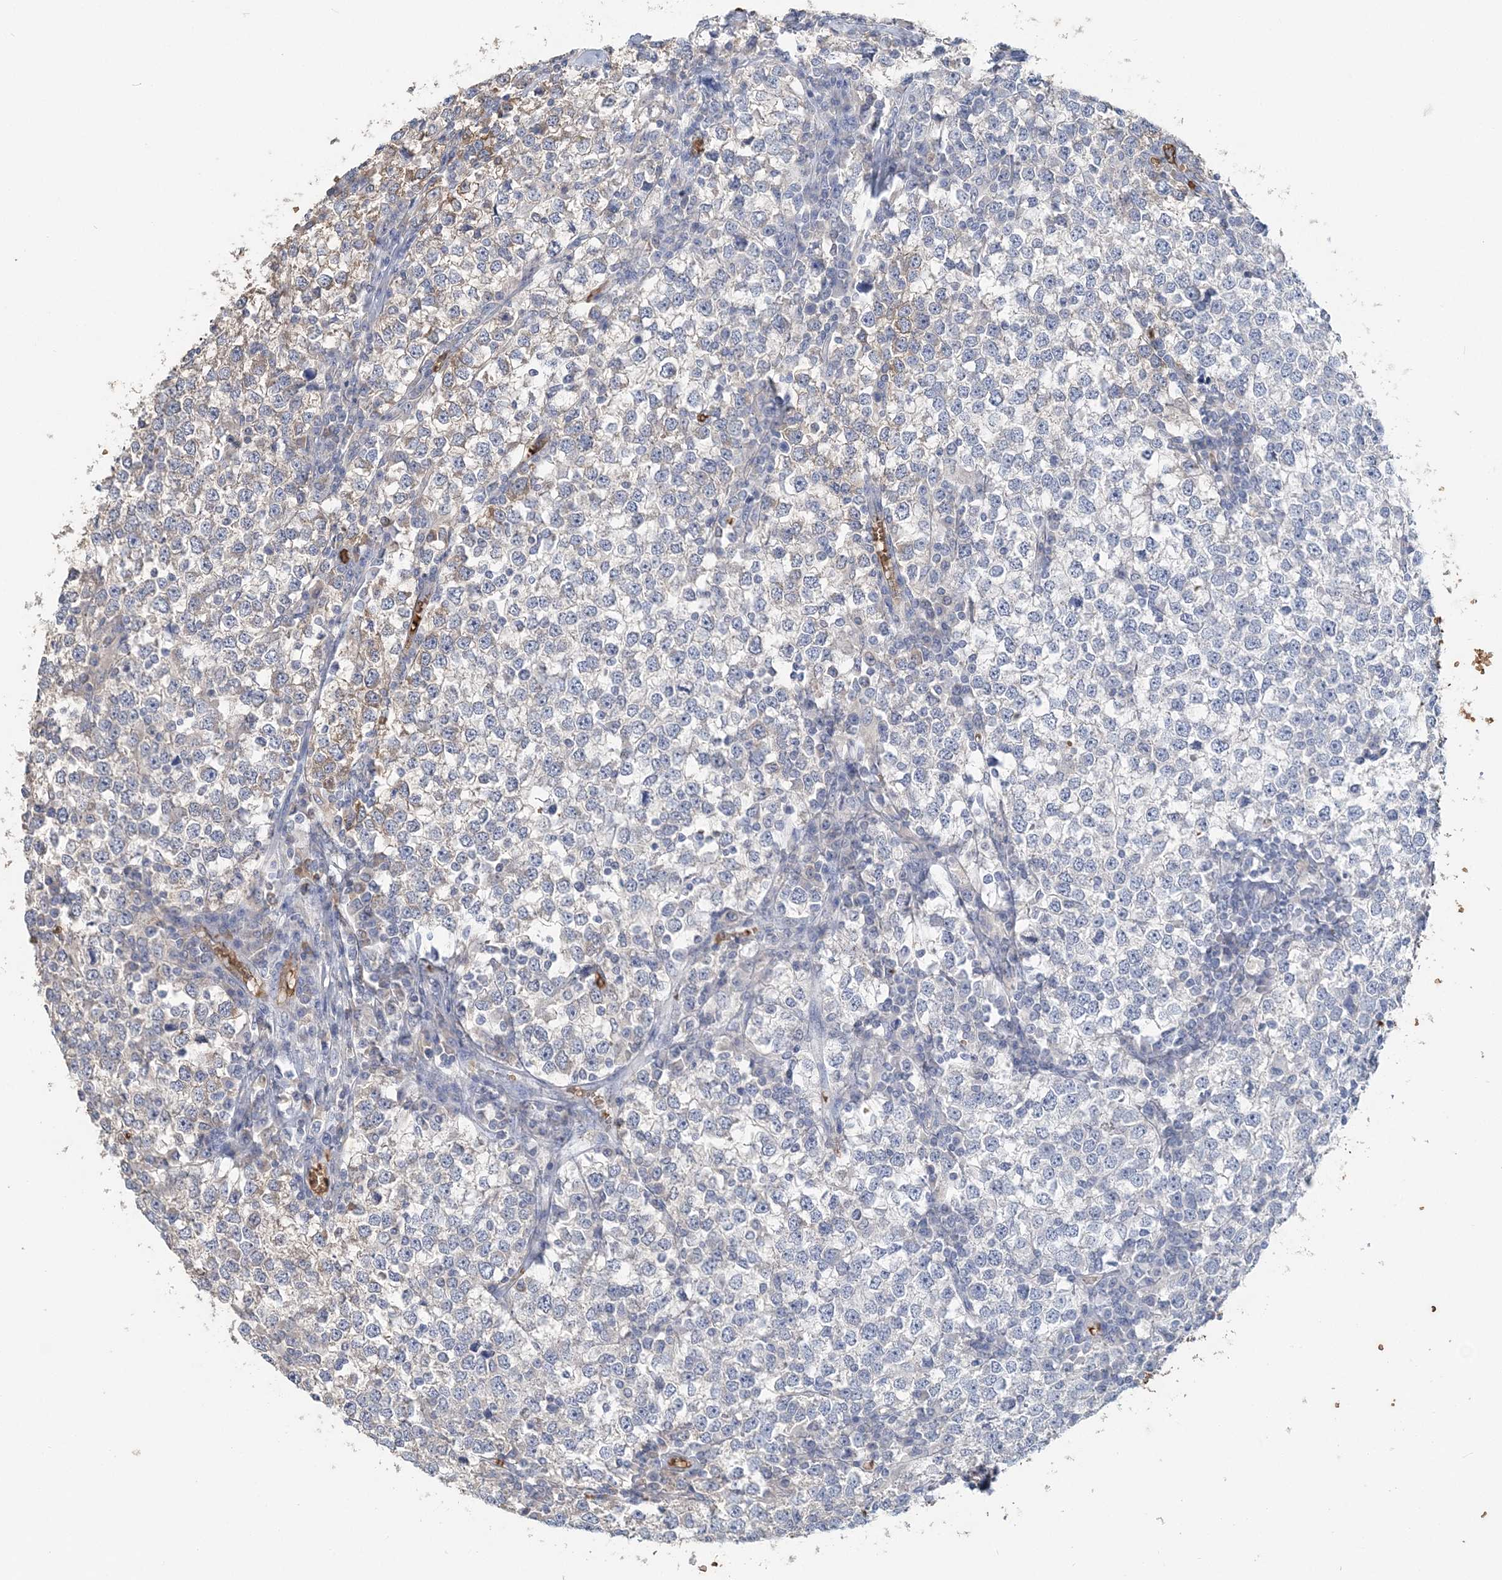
{"staining": {"intensity": "weak", "quantity": "<25%", "location": "cytoplasmic/membranous"}, "tissue": "testis cancer", "cell_type": "Tumor cells", "image_type": "cancer", "snomed": [{"axis": "morphology", "description": "Seminoma, NOS"}, {"axis": "topography", "description": "Testis"}], "caption": "This is a micrograph of immunohistochemistry staining of testis seminoma, which shows no staining in tumor cells.", "gene": "HBD", "patient": {"sex": "male", "age": 65}}